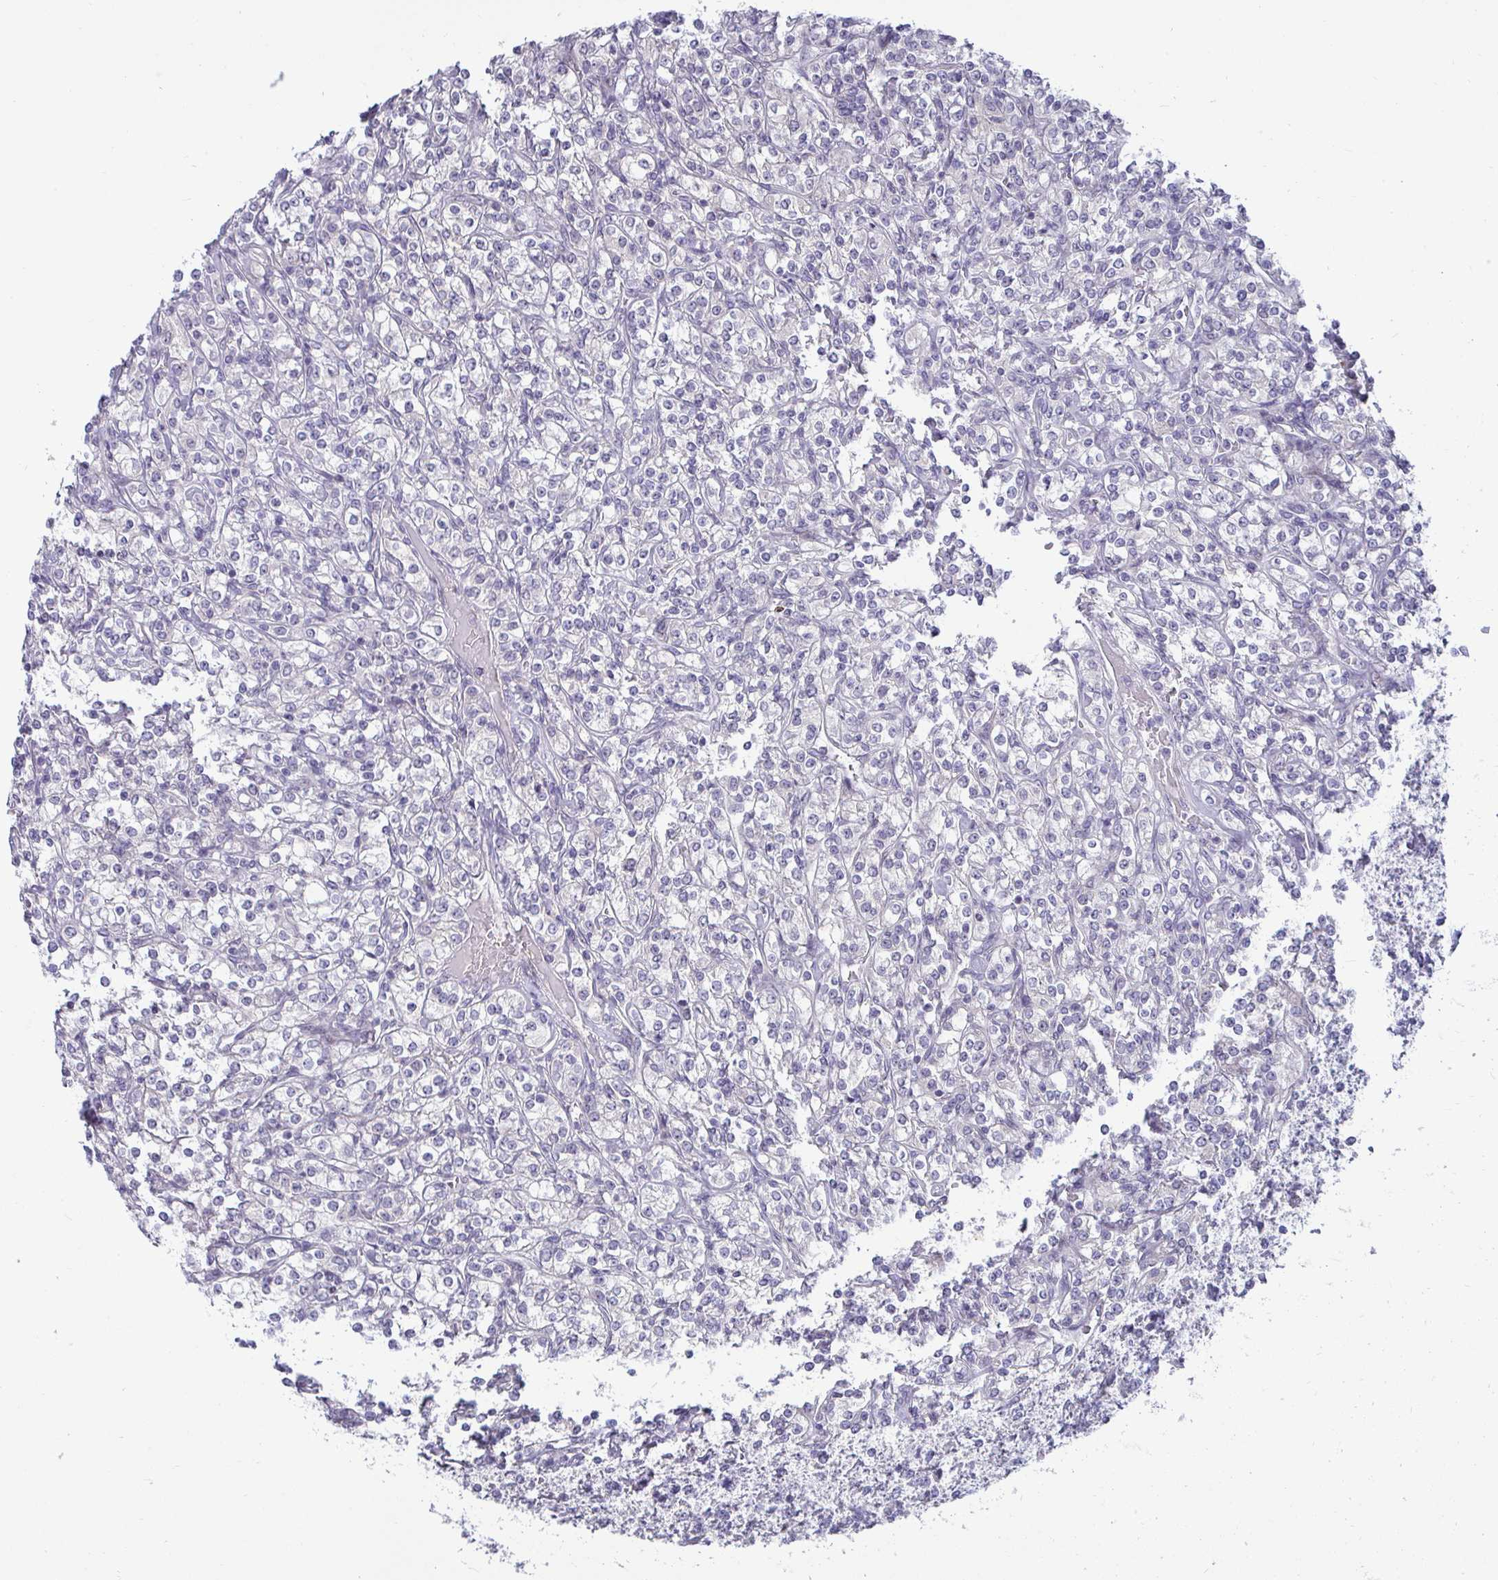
{"staining": {"intensity": "negative", "quantity": "none", "location": "none"}, "tissue": "renal cancer", "cell_type": "Tumor cells", "image_type": "cancer", "snomed": [{"axis": "morphology", "description": "Adenocarcinoma, NOS"}, {"axis": "topography", "description": "Kidney"}], "caption": "A histopathology image of adenocarcinoma (renal) stained for a protein reveals no brown staining in tumor cells.", "gene": "GSTM1", "patient": {"sex": "male", "age": 77}}